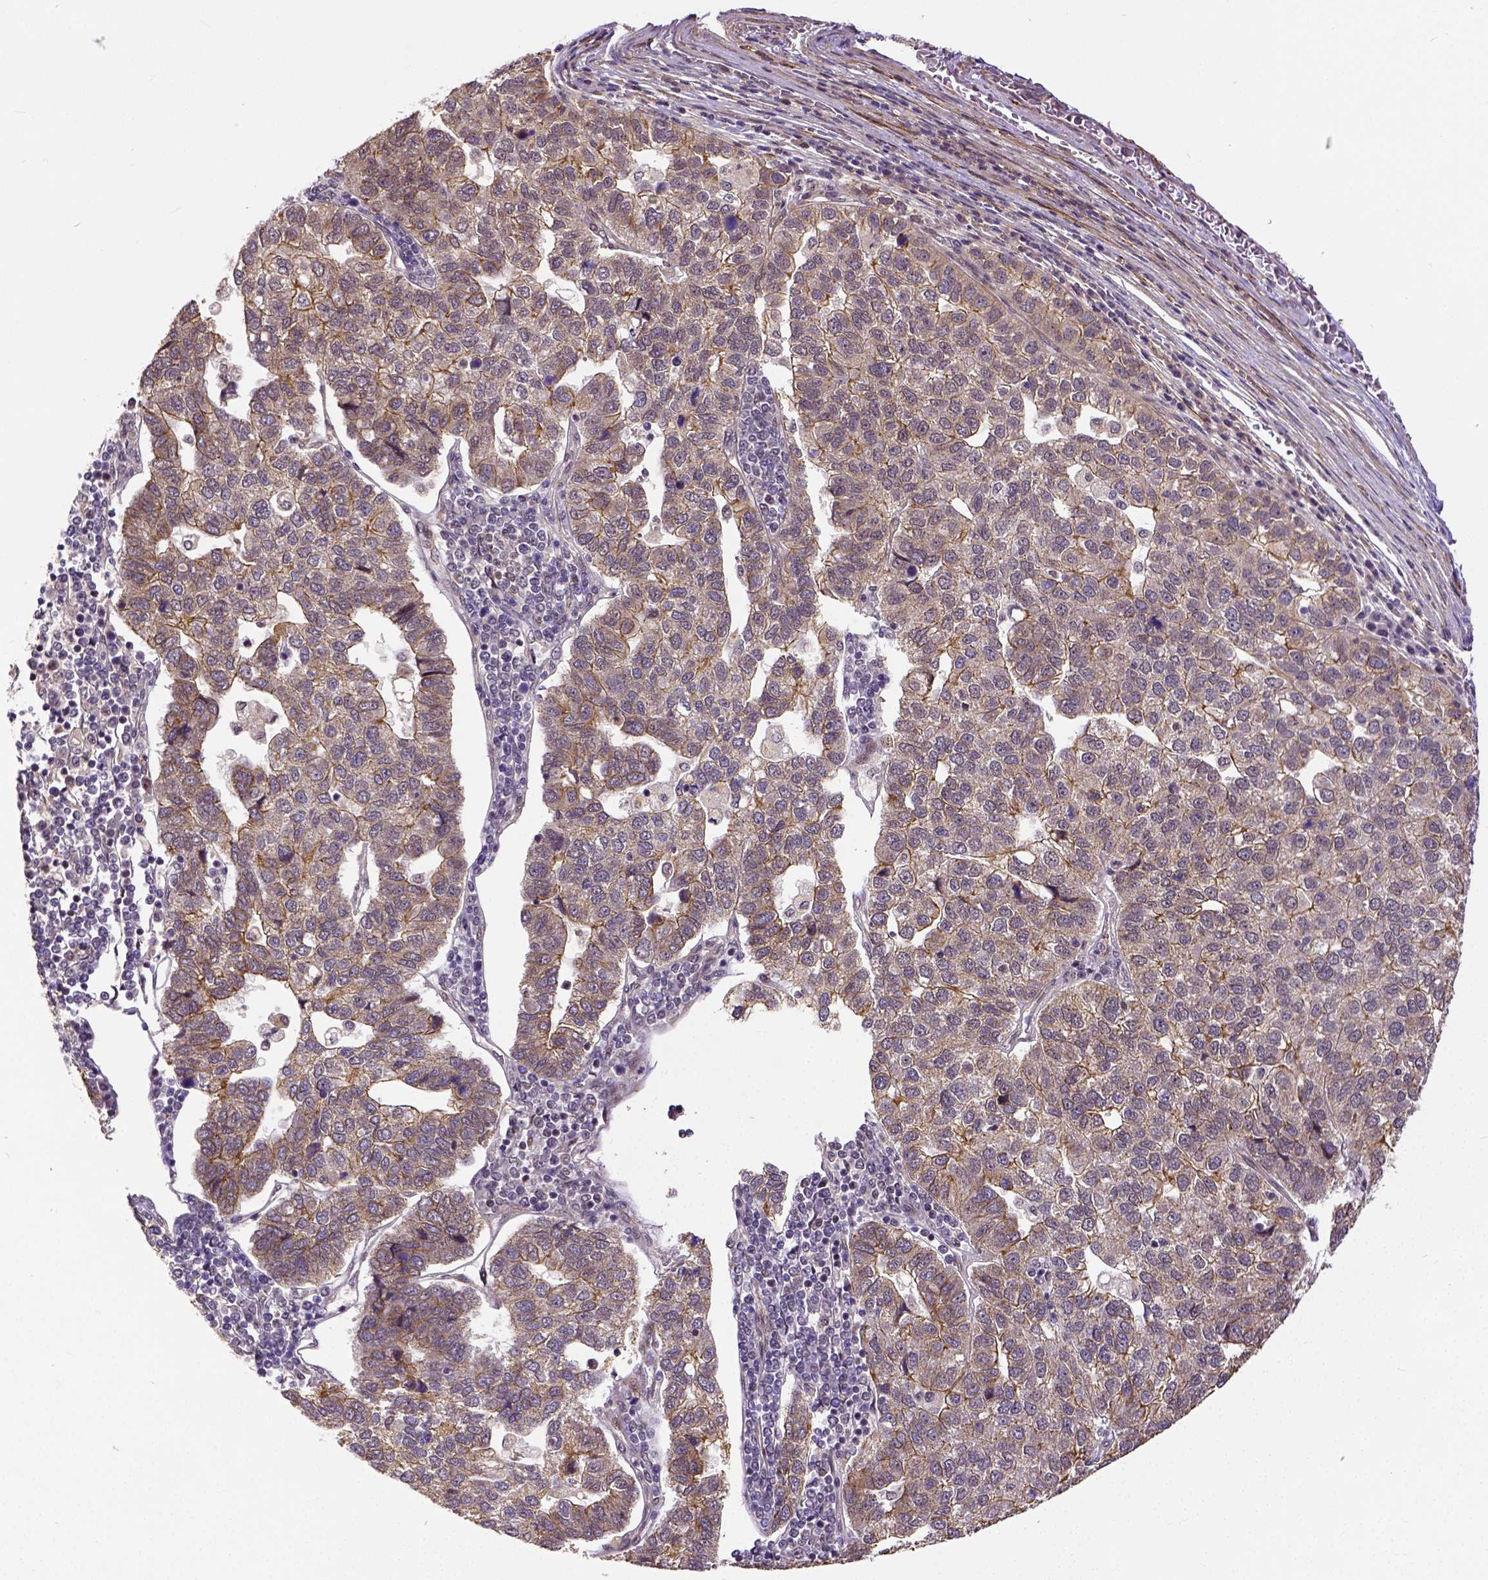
{"staining": {"intensity": "moderate", "quantity": "25%-75%", "location": "cytoplasmic/membranous"}, "tissue": "pancreatic cancer", "cell_type": "Tumor cells", "image_type": "cancer", "snomed": [{"axis": "morphology", "description": "Adenocarcinoma, NOS"}, {"axis": "topography", "description": "Pancreas"}], "caption": "Pancreatic adenocarcinoma stained for a protein exhibits moderate cytoplasmic/membranous positivity in tumor cells. The staining is performed using DAB brown chromogen to label protein expression. The nuclei are counter-stained blue using hematoxylin.", "gene": "DICER1", "patient": {"sex": "female", "age": 61}}